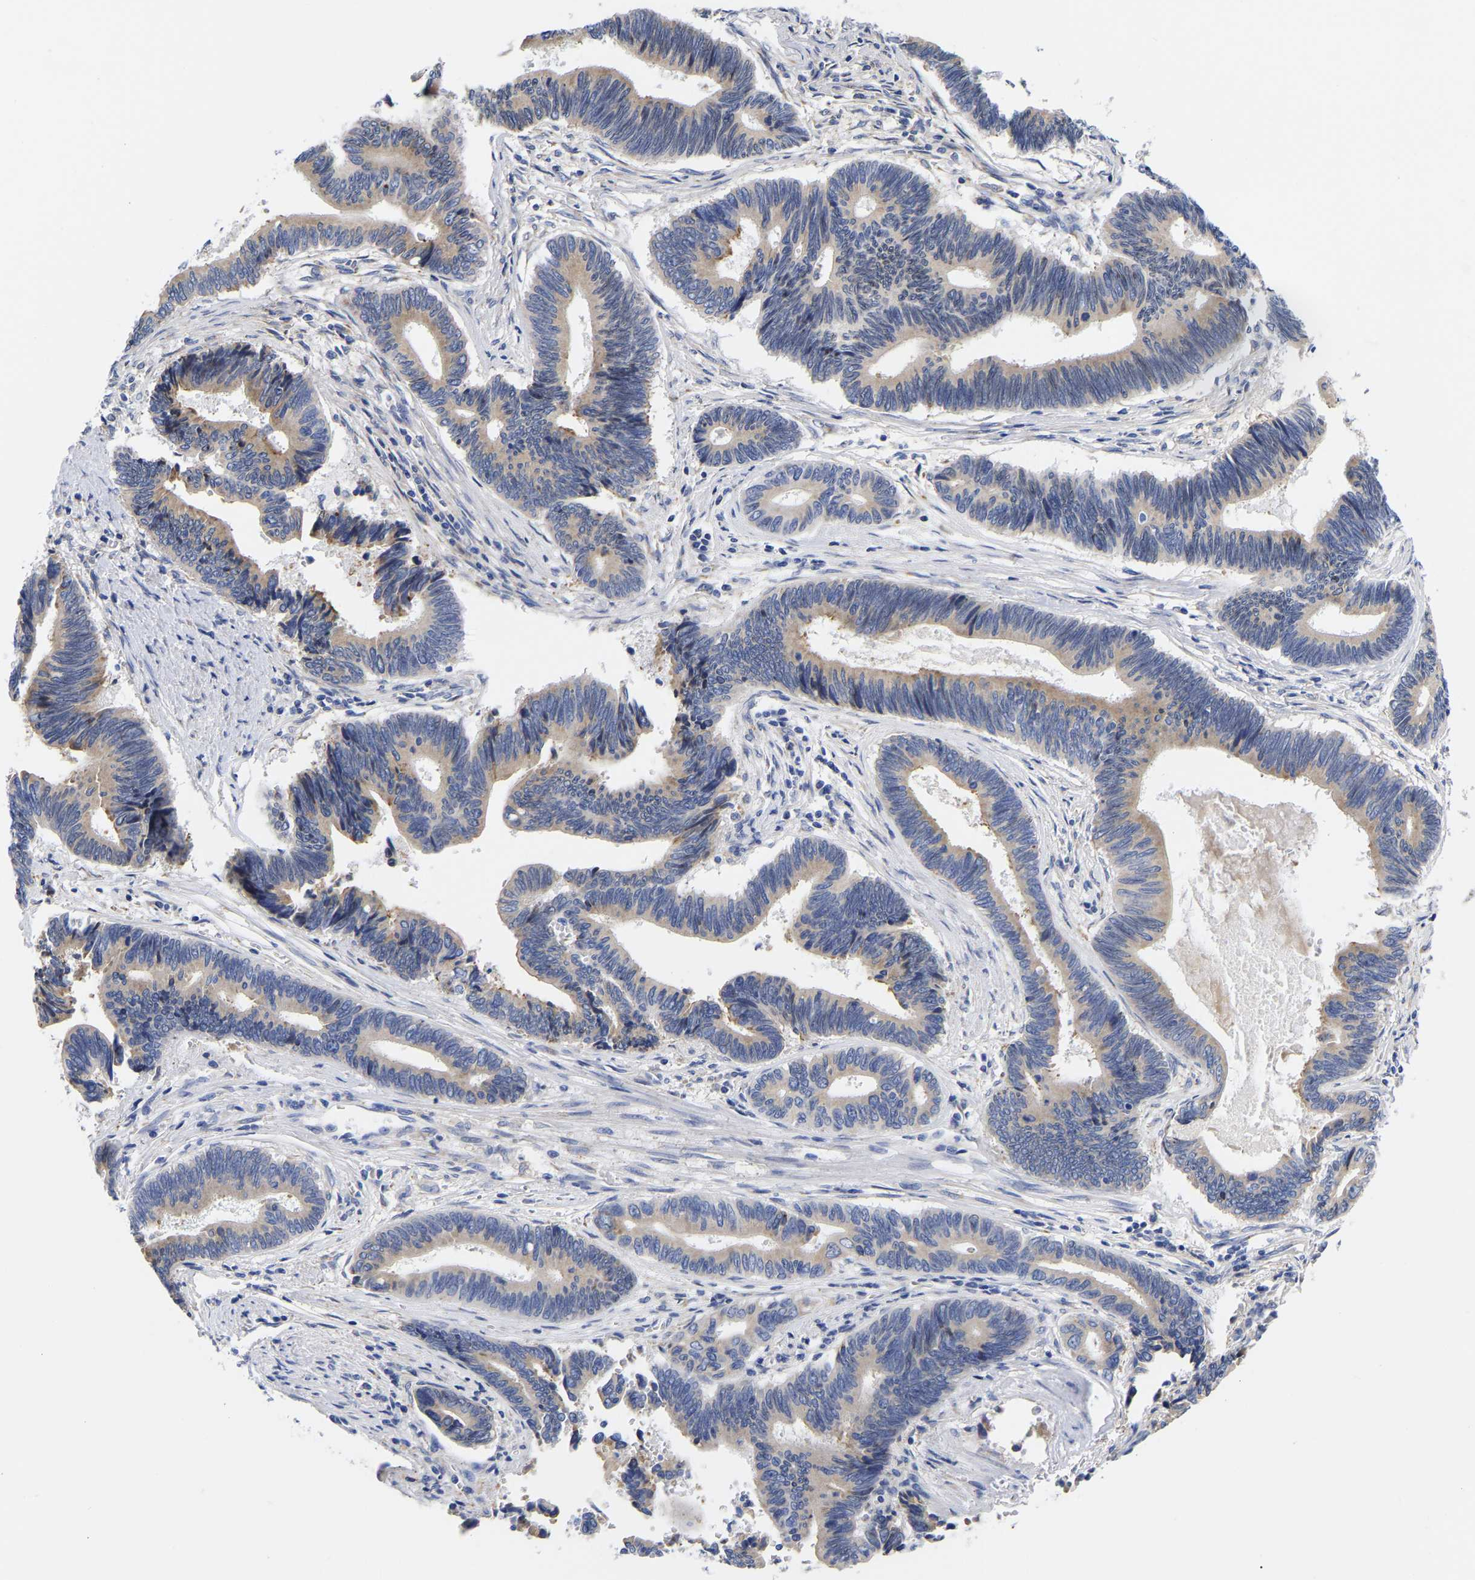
{"staining": {"intensity": "weak", "quantity": ">75%", "location": "cytoplasmic/membranous"}, "tissue": "pancreatic cancer", "cell_type": "Tumor cells", "image_type": "cancer", "snomed": [{"axis": "morphology", "description": "Adenocarcinoma, NOS"}, {"axis": "topography", "description": "Pancreas"}], "caption": "Adenocarcinoma (pancreatic) stained with a protein marker shows weak staining in tumor cells.", "gene": "CFAP298", "patient": {"sex": "female", "age": 70}}